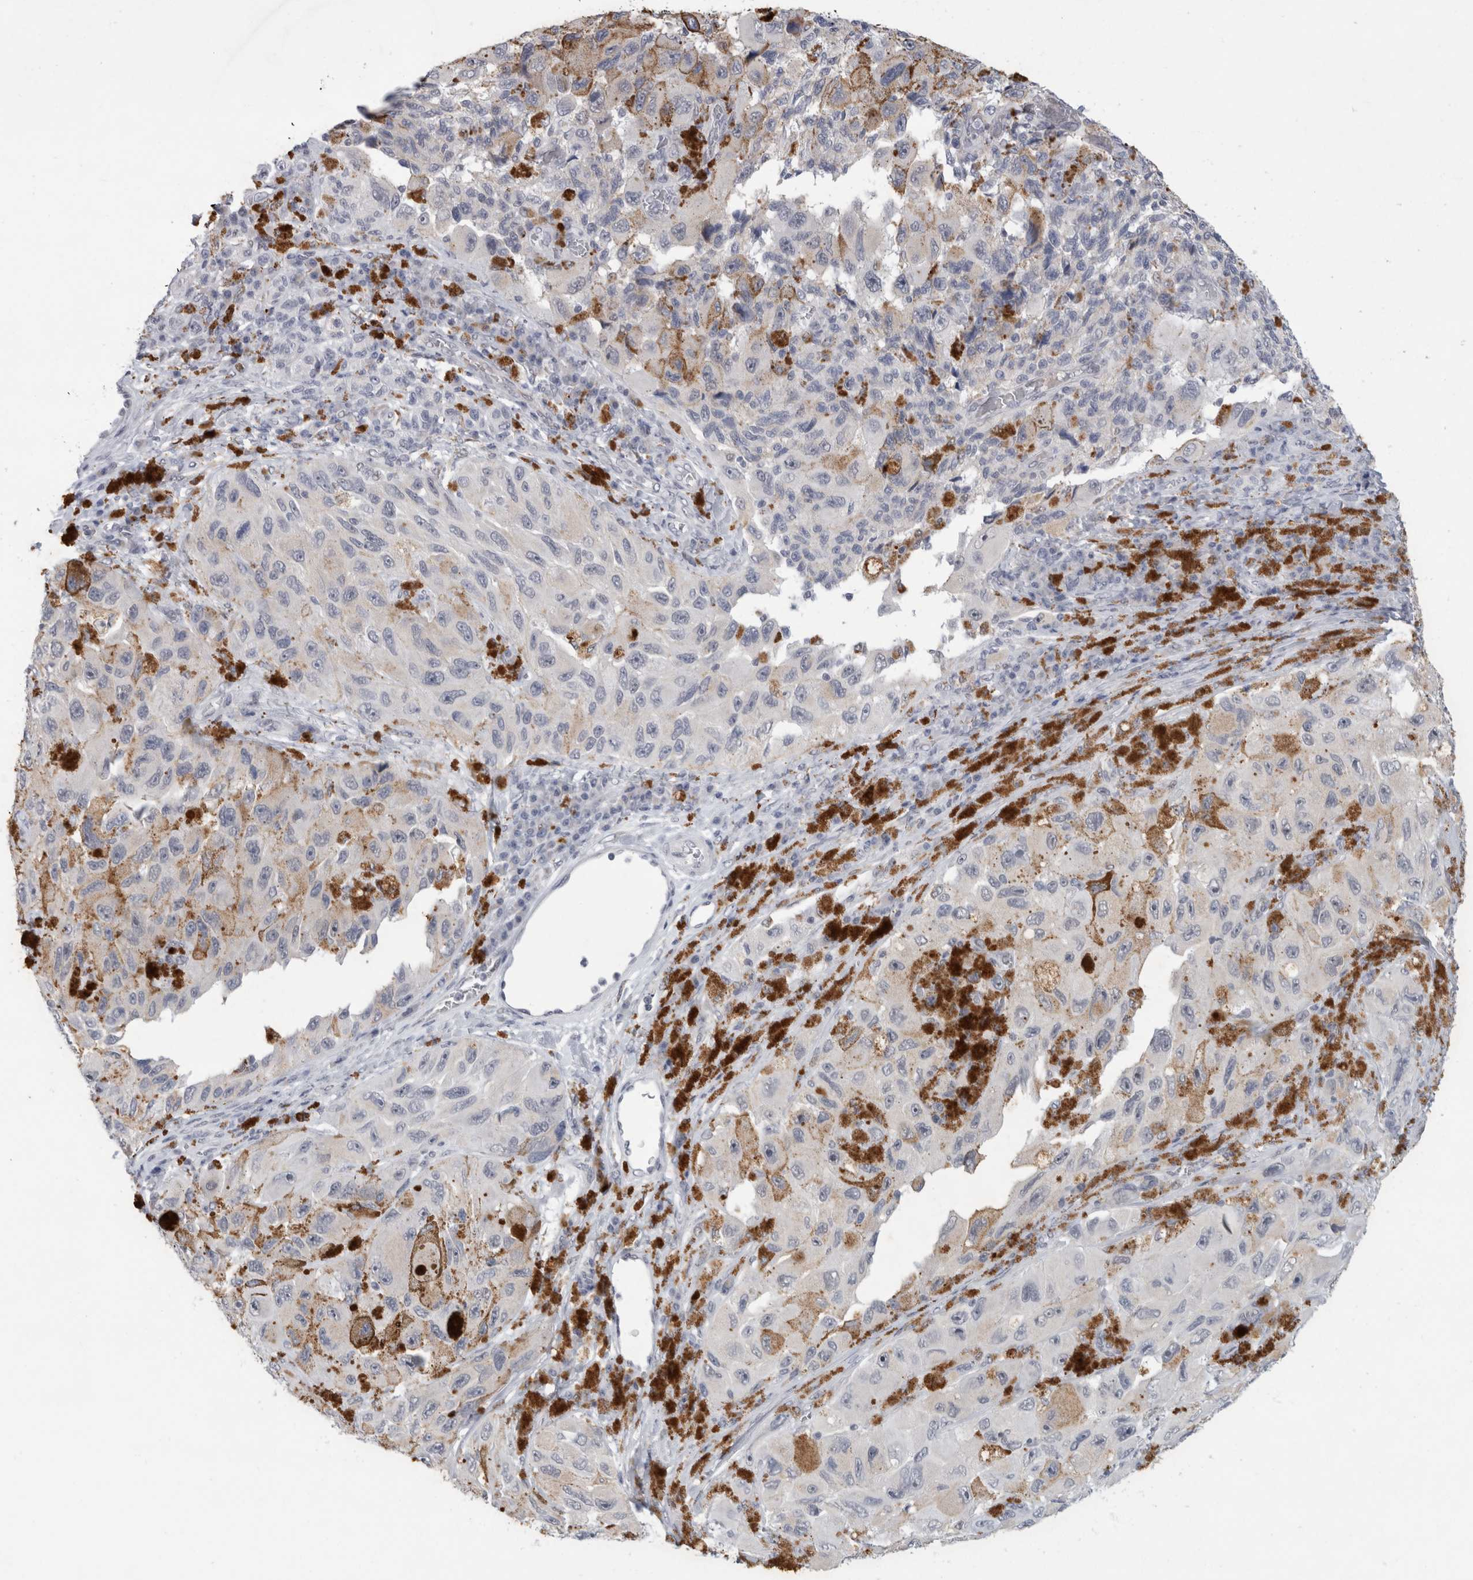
{"staining": {"intensity": "moderate", "quantity": "<25%", "location": "cytoplasmic/membranous"}, "tissue": "melanoma", "cell_type": "Tumor cells", "image_type": "cancer", "snomed": [{"axis": "morphology", "description": "Malignant melanoma, NOS"}, {"axis": "topography", "description": "Skin"}], "caption": "This is an image of immunohistochemistry staining of malignant melanoma, which shows moderate positivity in the cytoplasmic/membranous of tumor cells.", "gene": "NIPA1", "patient": {"sex": "female", "age": 73}}